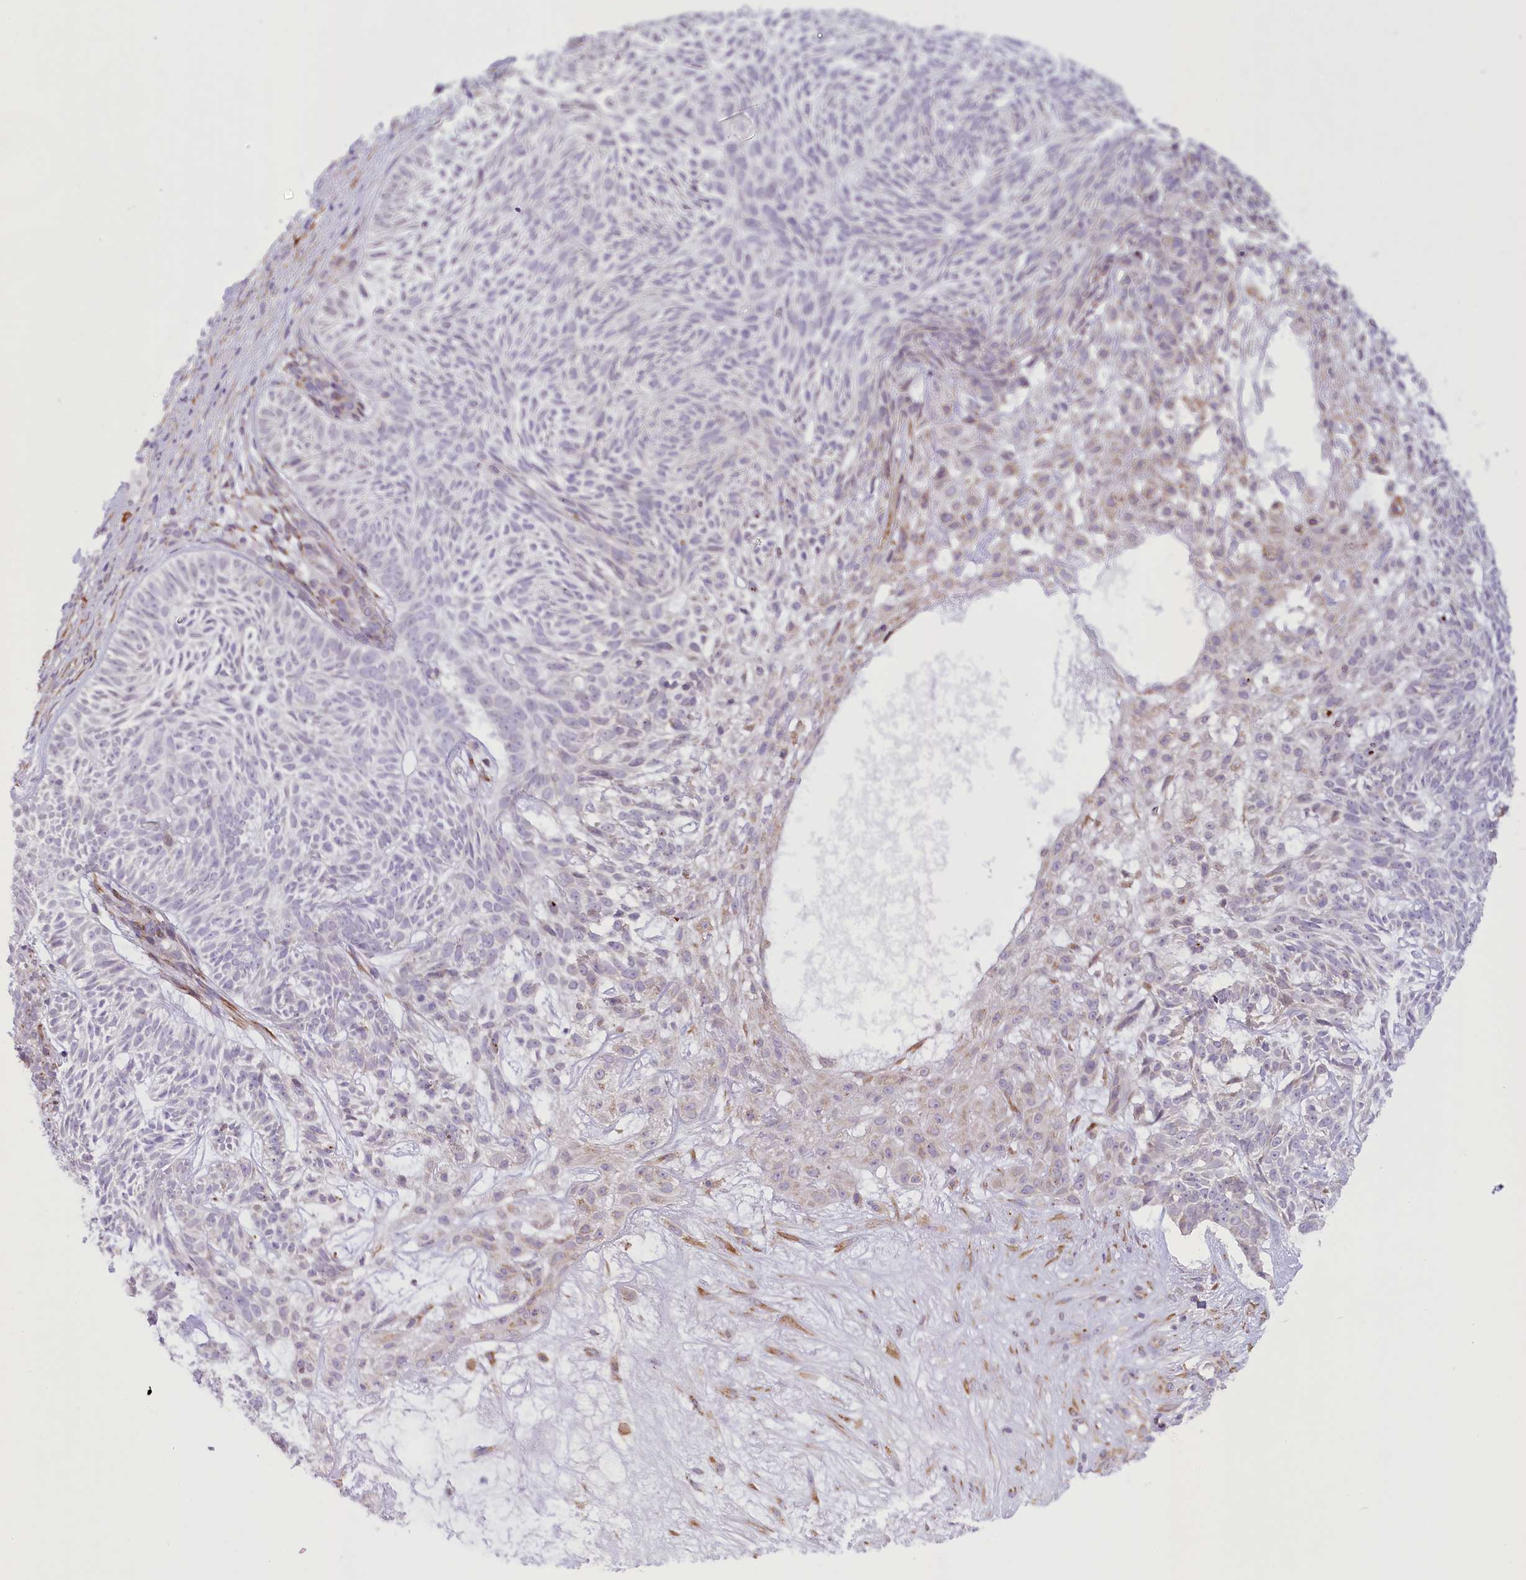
{"staining": {"intensity": "negative", "quantity": "none", "location": "none"}, "tissue": "skin cancer", "cell_type": "Tumor cells", "image_type": "cancer", "snomed": [{"axis": "morphology", "description": "Basal cell carcinoma"}, {"axis": "topography", "description": "Skin"}], "caption": "Immunohistochemistry of human skin cancer (basal cell carcinoma) displays no staining in tumor cells.", "gene": "NCKAP5", "patient": {"sex": "male", "age": 75}}